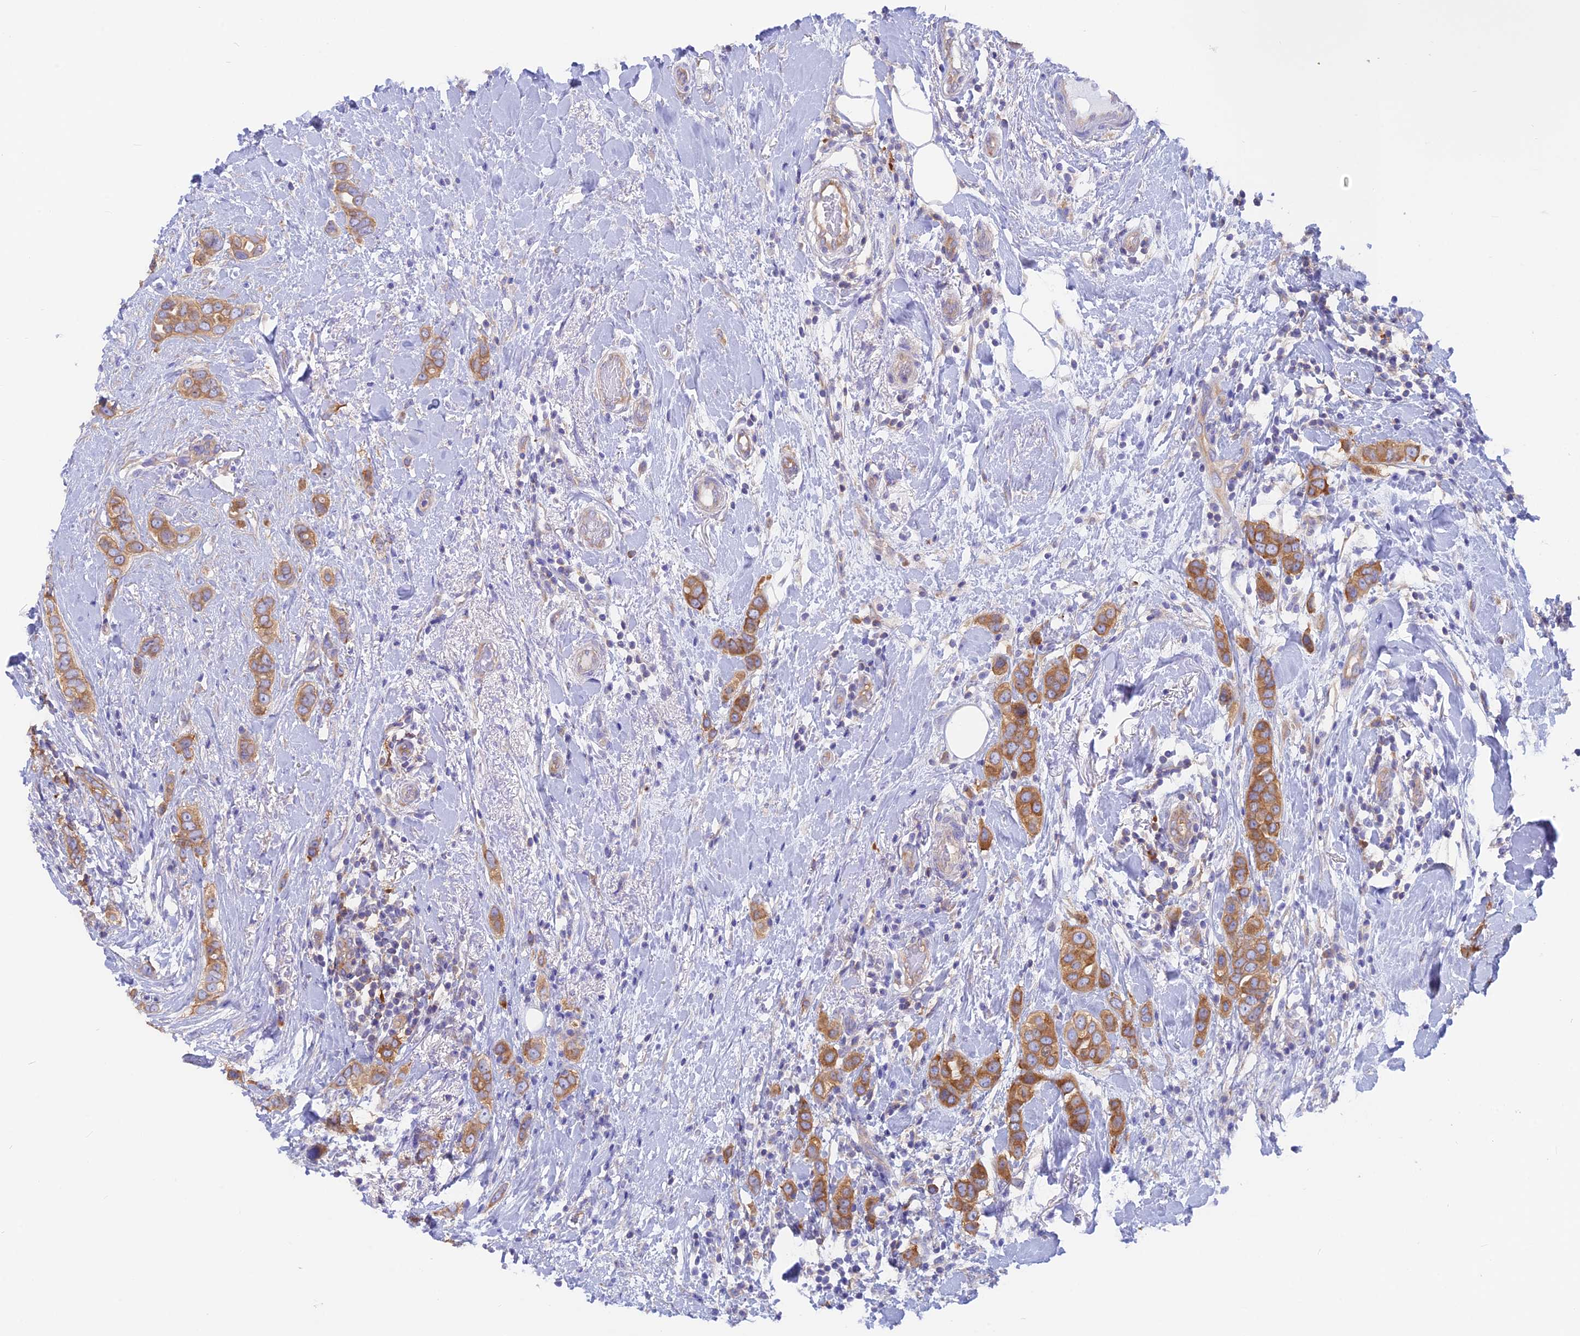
{"staining": {"intensity": "moderate", "quantity": ">75%", "location": "cytoplasmic/membranous"}, "tissue": "breast cancer", "cell_type": "Tumor cells", "image_type": "cancer", "snomed": [{"axis": "morphology", "description": "Lobular carcinoma"}, {"axis": "topography", "description": "Breast"}], "caption": "The immunohistochemical stain labels moderate cytoplasmic/membranous positivity in tumor cells of breast lobular carcinoma tissue.", "gene": "LZTFL1", "patient": {"sex": "female", "age": 51}}